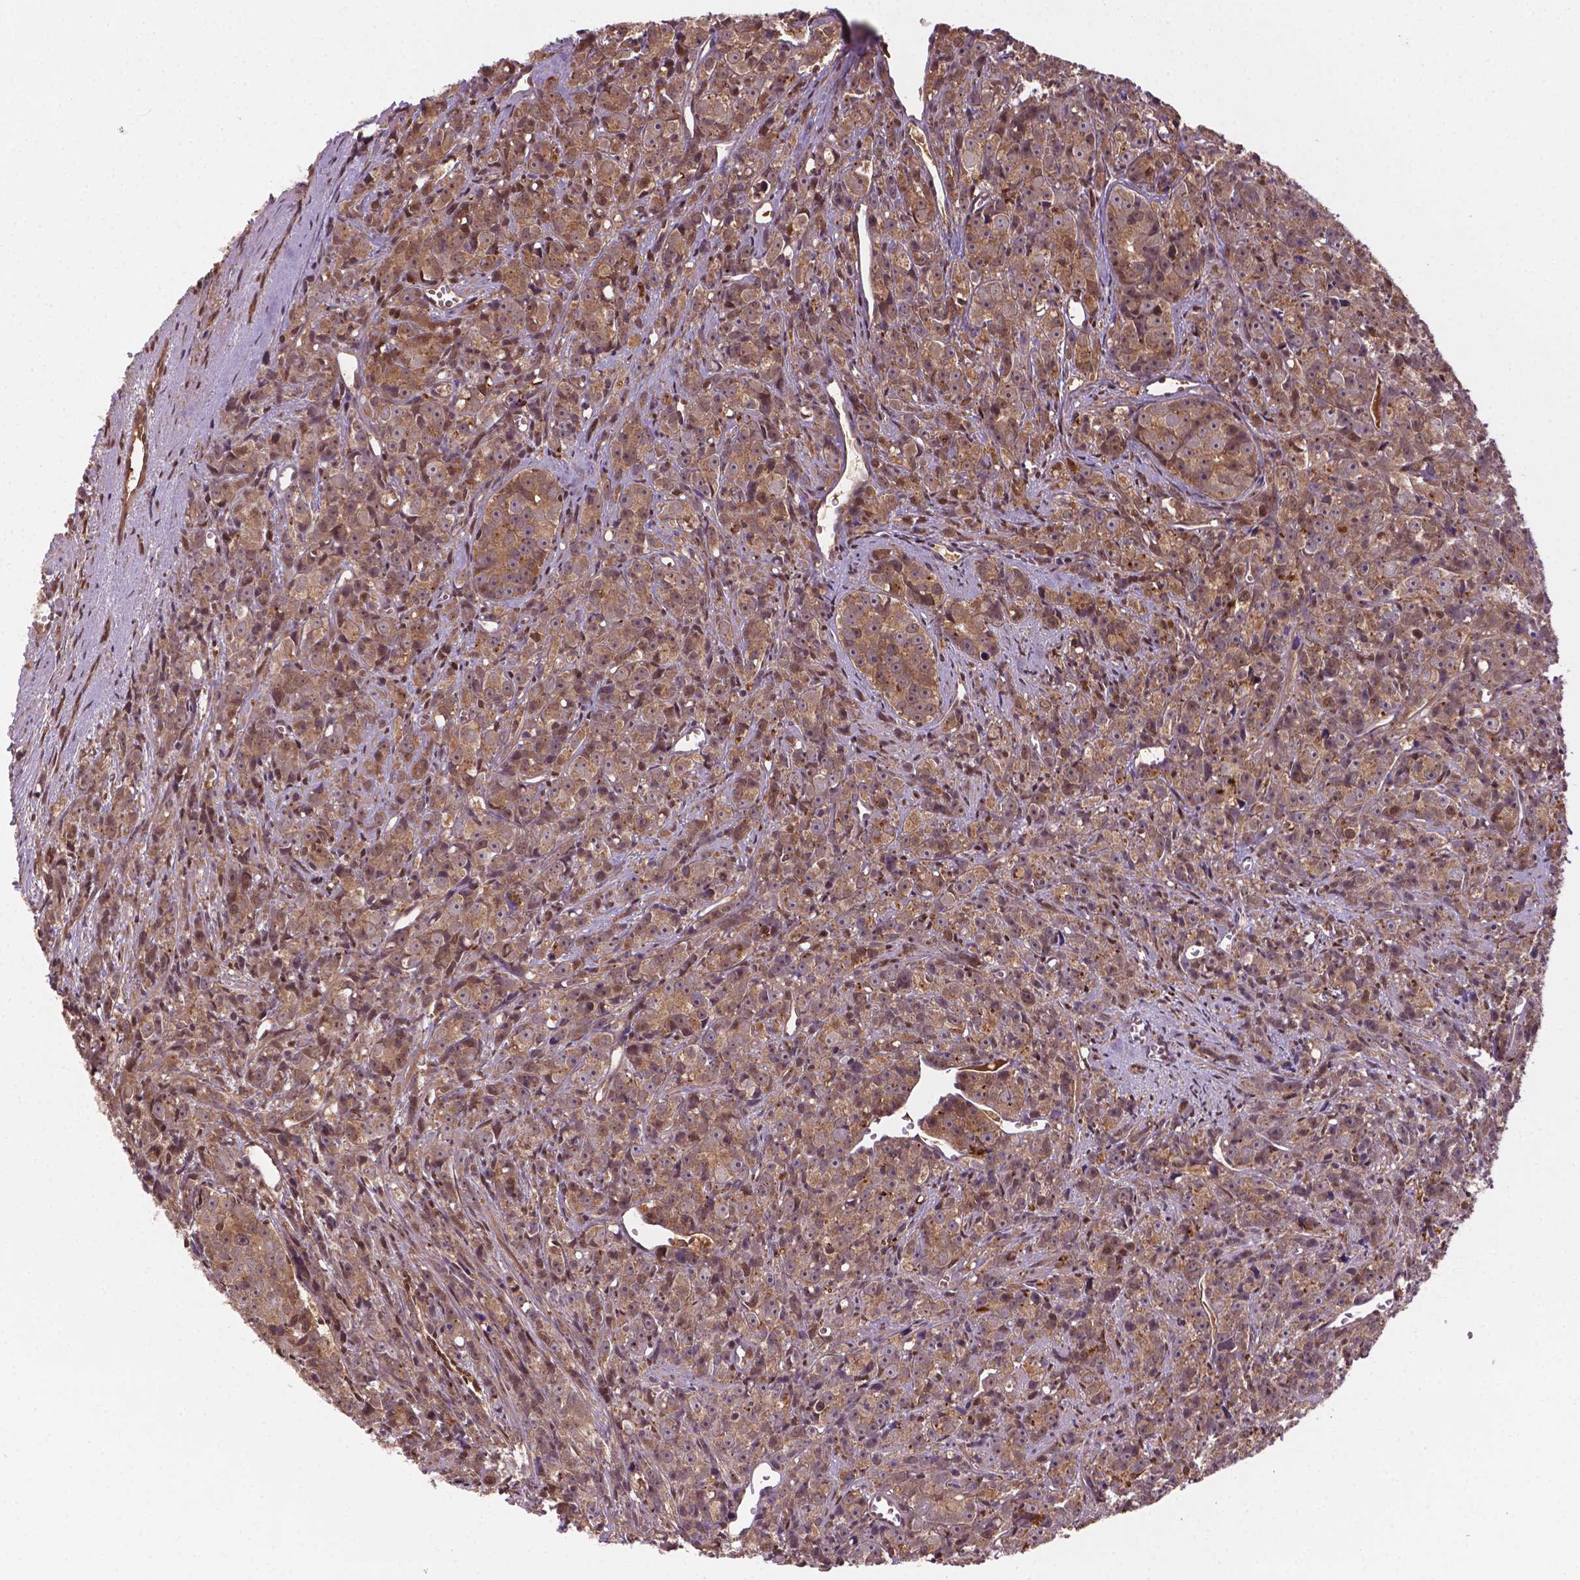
{"staining": {"intensity": "weak", "quantity": ">75%", "location": "cytoplasmic/membranous,nuclear"}, "tissue": "prostate cancer", "cell_type": "Tumor cells", "image_type": "cancer", "snomed": [{"axis": "morphology", "description": "Adenocarcinoma, High grade"}, {"axis": "topography", "description": "Prostate"}], "caption": "Protein expression analysis of prostate adenocarcinoma (high-grade) displays weak cytoplasmic/membranous and nuclear staining in approximately >75% of tumor cells.", "gene": "PLIN3", "patient": {"sex": "male", "age": 77}}